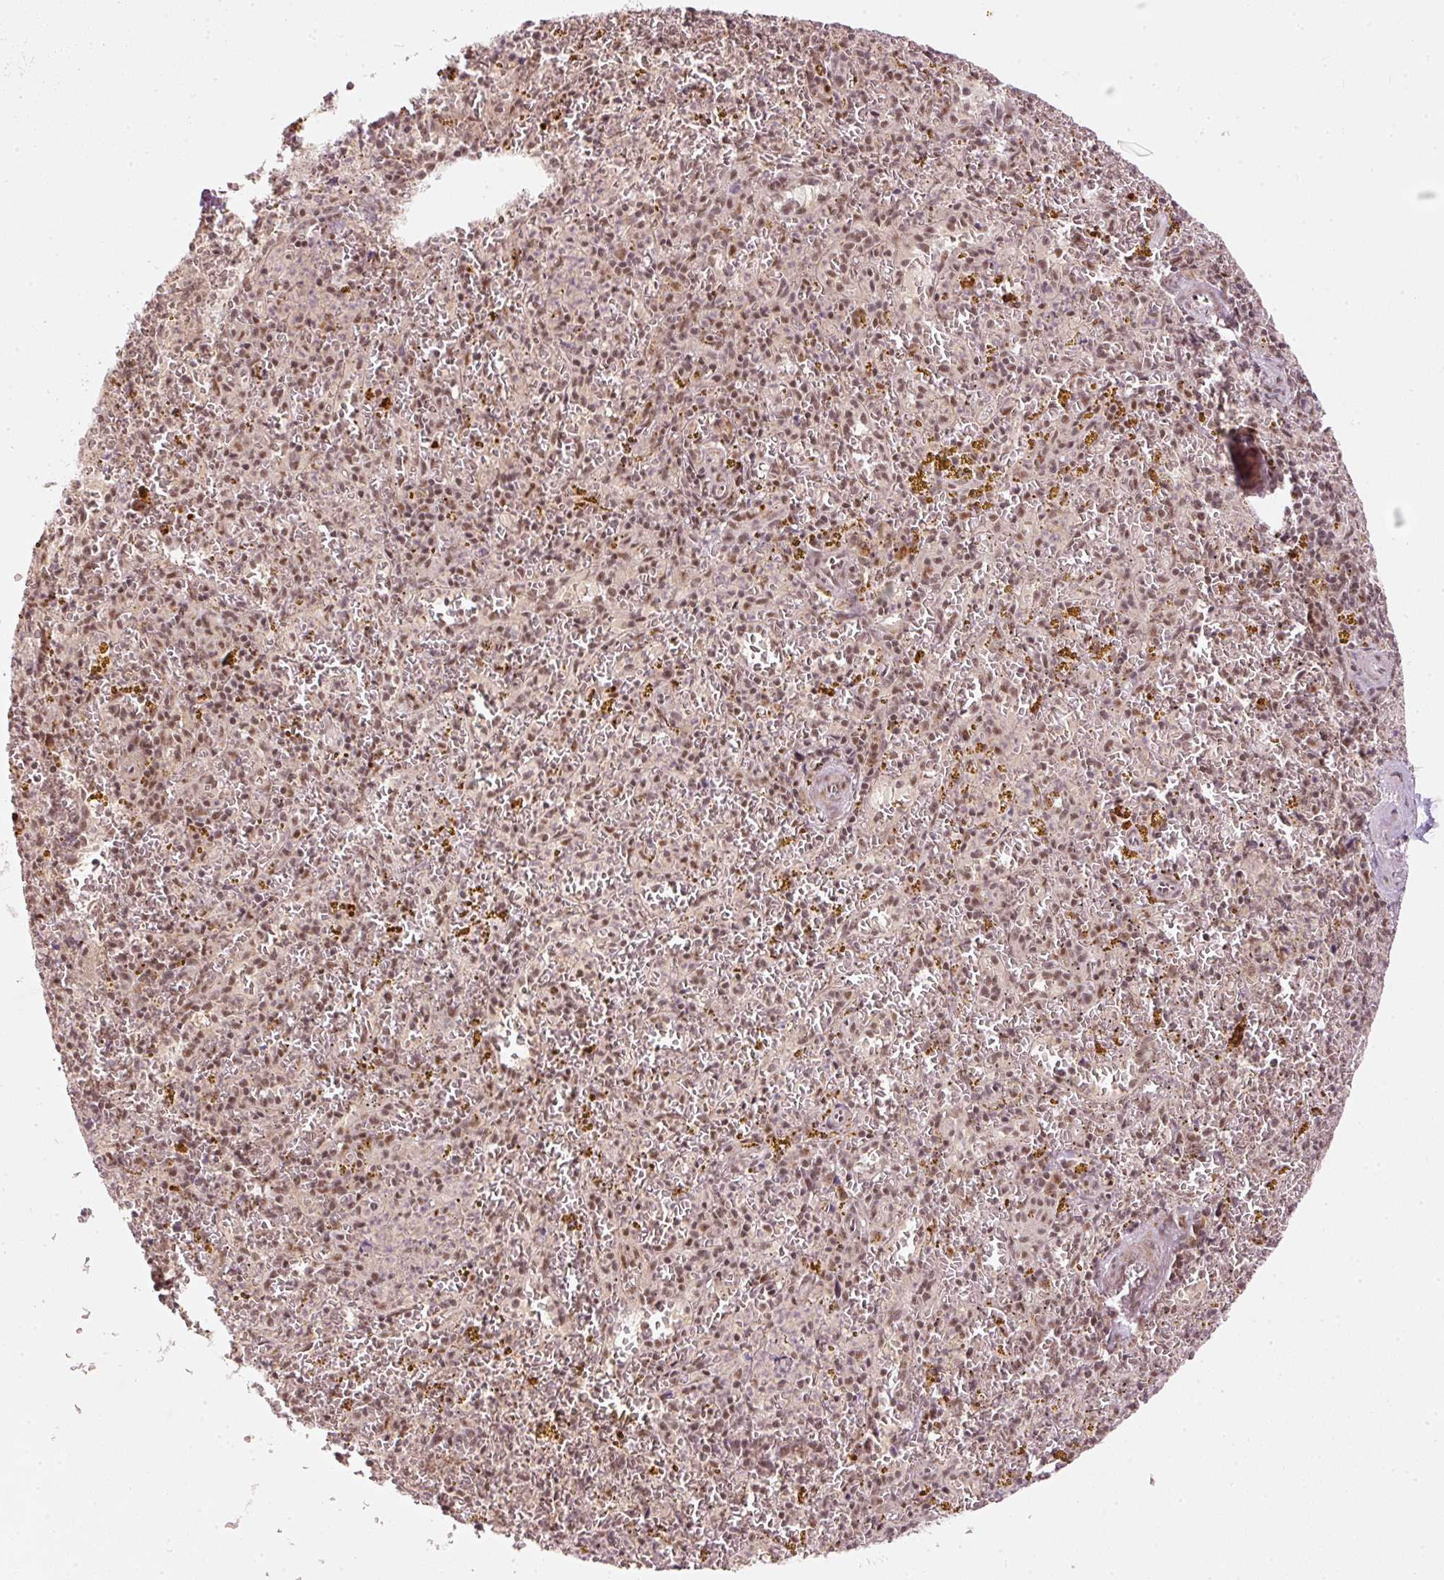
{"staining": {"intensity": "moderate", "quantity": "25%-75%", "location": "nuclear"}, "tissue": "spleen", "cell_type": "Cells in red pulp", "image_type": "normal", "snomed": [{"axis": "morphology", "description": "Normal tissue, NOS"}, {"axis": "topography", "description": "Spleen"}], "caption": "IHC image of normal spleen: spleen stained using immunohistochemistry exhibits medium levels of moderate protein expression localized specifically in the nuclear of cells in red pulp, appearing as a nuclear brown color.", "gene": "THOC6", "patient": {"sex": "male", "age": 57}}